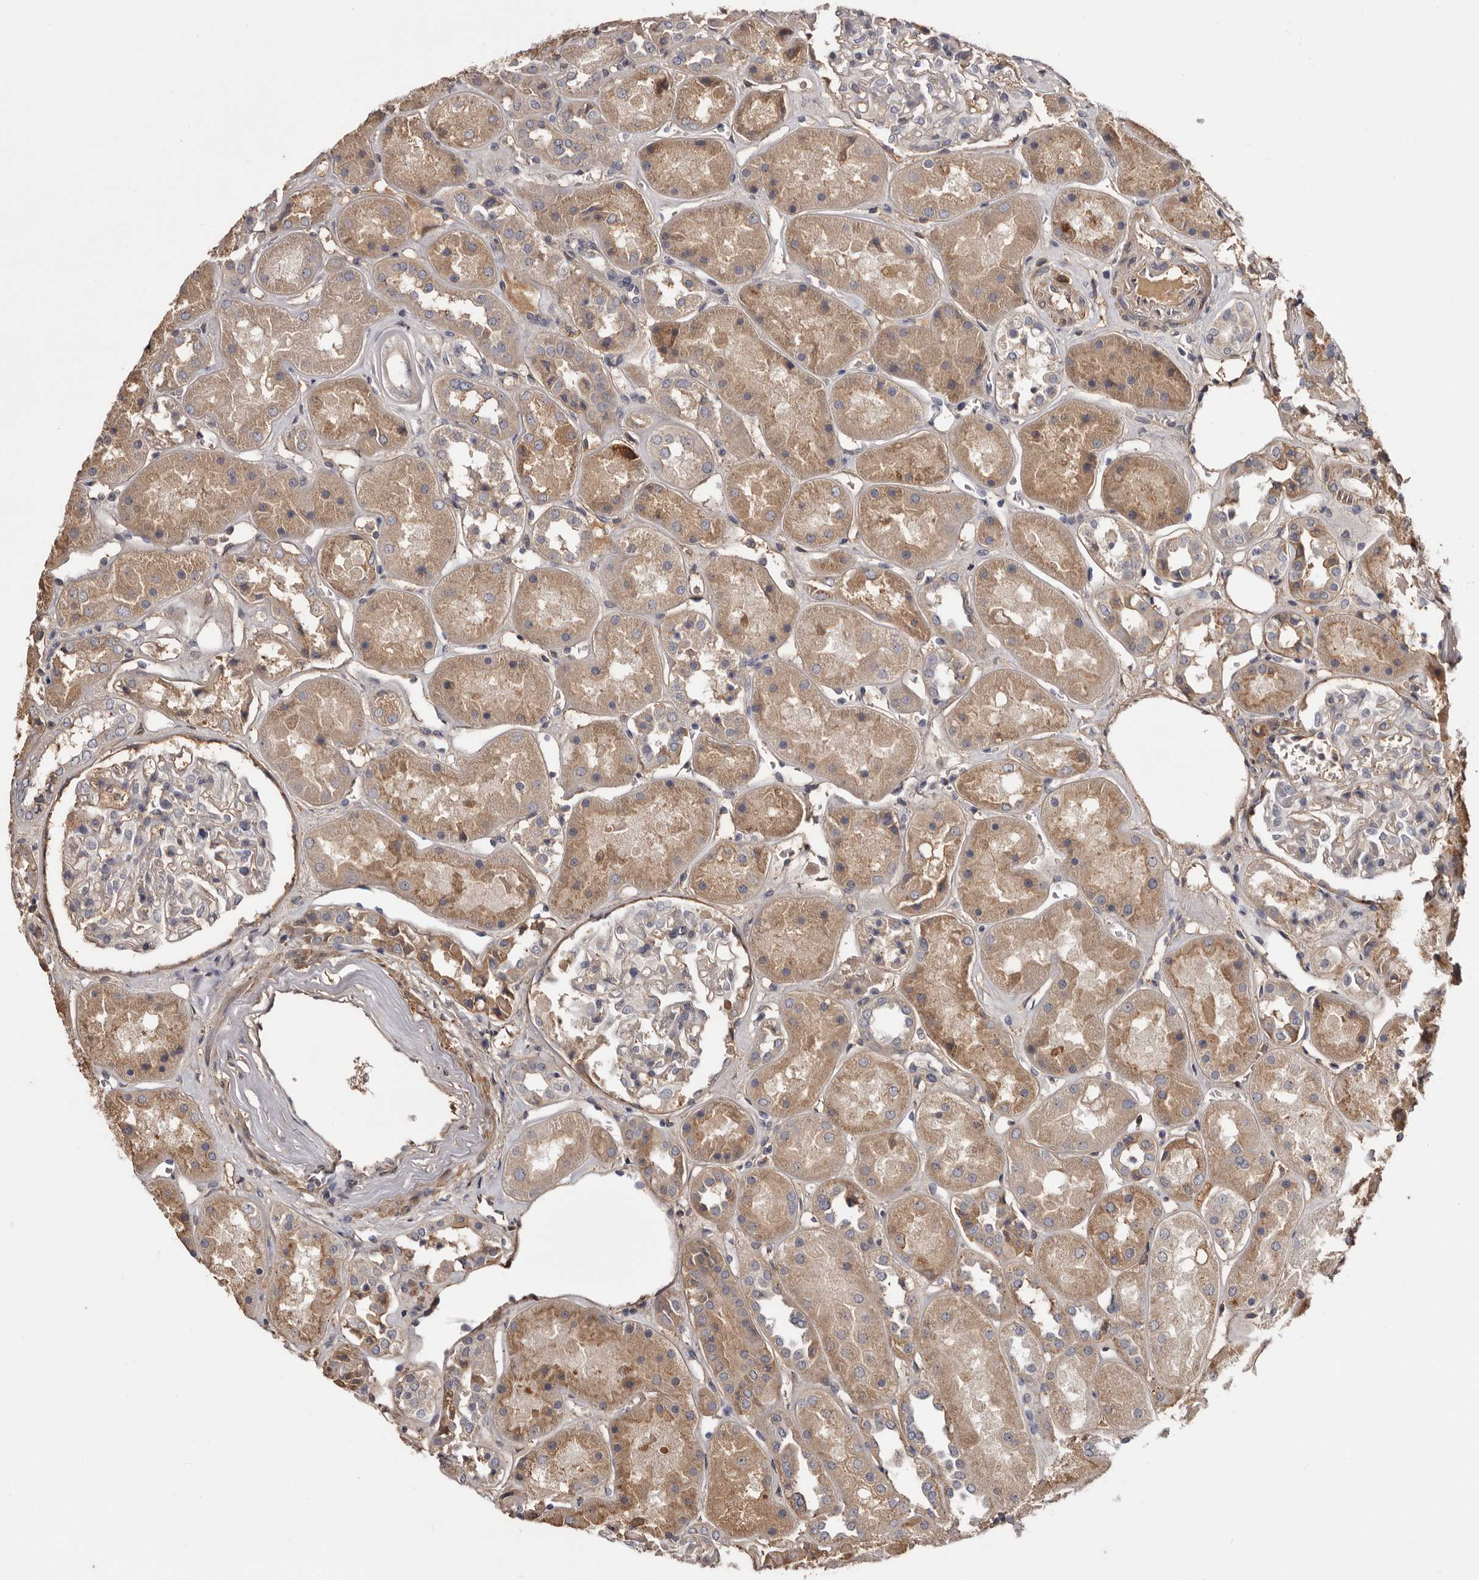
{"staining": {"intensity": "moderate", "quantity": "<25%", "location": "cytoplasmic/membranous"}, "tissue": "kidney", "cell_type": "Cells in glomeruli", "image_type": "normal", "snomed": [{"axis": "morphology", "description": "Normal tissue, NOS"}, {"axis": "topography", "description": "Kidney"}], "caption": "High-power microscopy captured an immunohistochemistry histopathology image of benign kidney, revealing moderate cytoplasmic/membranous positivity in about <25% of cells in glomeruli.", "gene": "CYP1B1", "patient": {"sex": "male", "age": 70}}